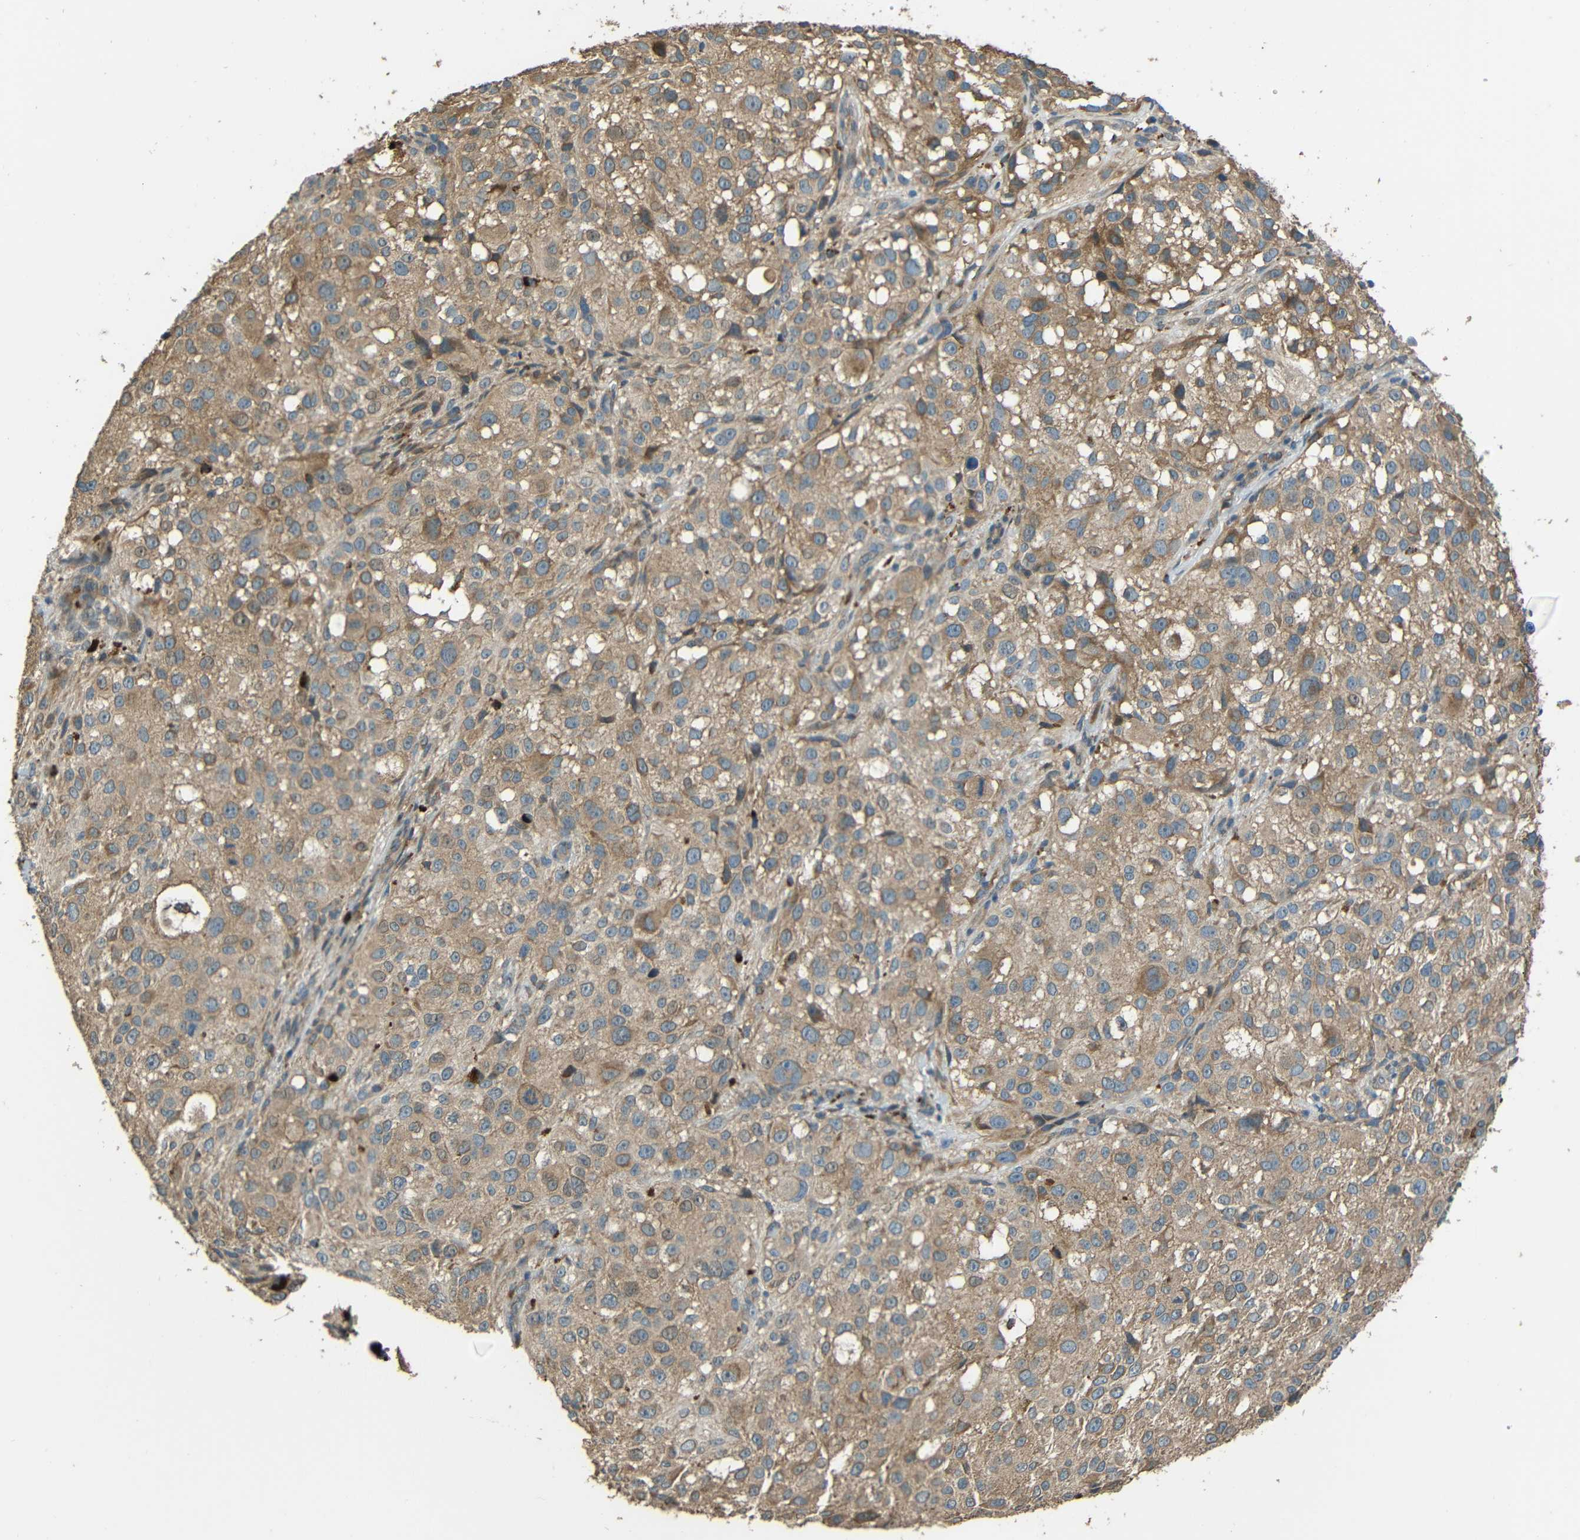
{"staining": {"intensity": "moderate", "quantity": ">75%", "location": "cytoplasmic/membranous"}, "tissue": "melanoma", "cell_type": "Tumor cells", "image_type": "cancer", "snomed": [{"axis": "morphology", "description": "Necrosis, NOS"}, {"axis": "morphology", "description": "Malignant melanoma, NOS"}, {"axis": "topography", "description": "Skin"}], "caption": "Brown immunohistochemical staining in melanoma exhibits moderate cytoplasmic/membranous staining in approximately >75% of tumor cells.", "gene": "ACACA", "patient": {"sex": "female", "age": 87}}